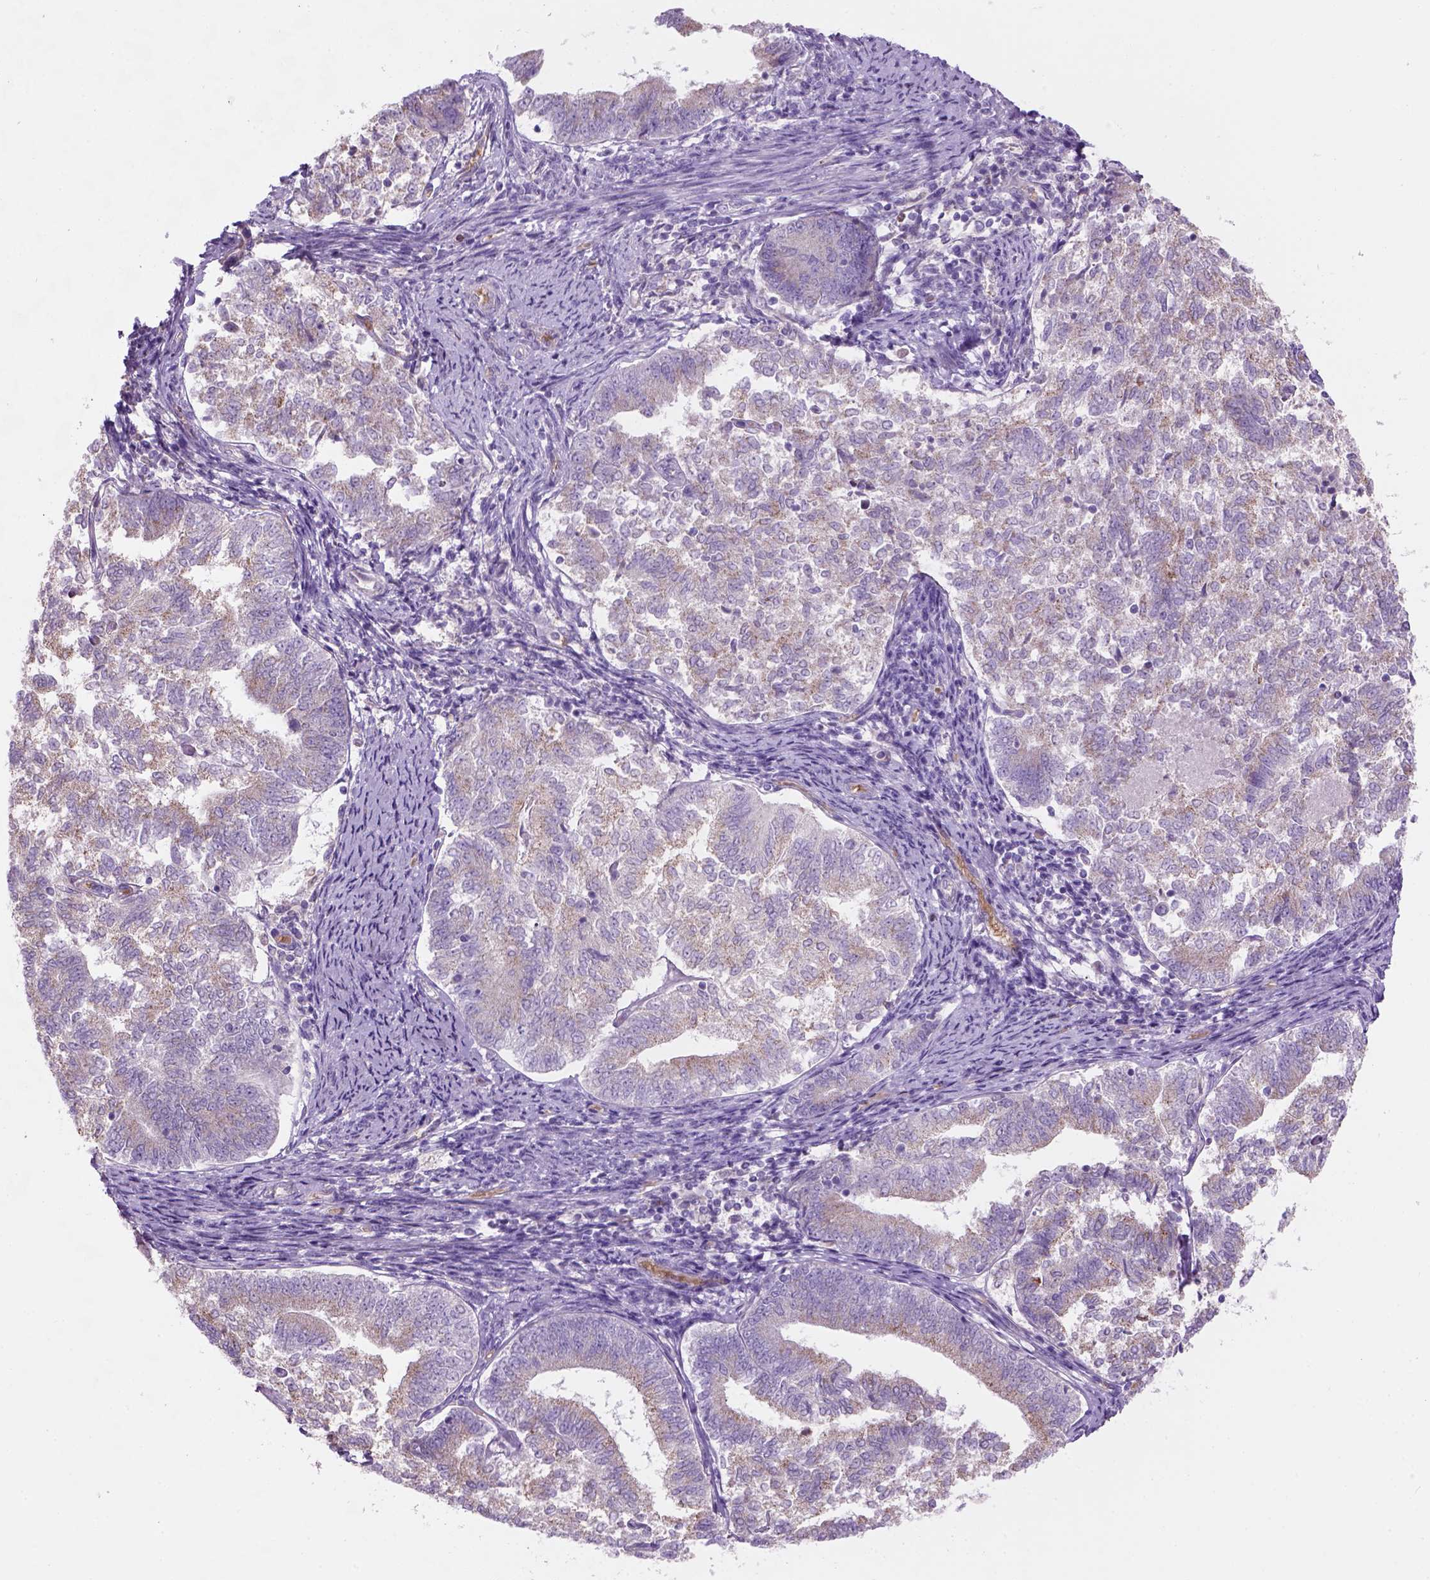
{"staining": {"intensity": "weak", "quantity": "25%-75%", "location": "cytoplasmic/membranous"}, "tissue": "endometrial cancer", "cell_type": "Tumor cells", "image_type": "cancer", "snomed": [{"axis": "morphology", "description": "Adenocarcinoma, NOS"}, {"axis": "topography", "description": "Endometrium"}], "caption": "This image shows endometrial adenocarcinoma stained with IHC to label a protein in brown. The cytoplasmic/membranous of tumor cells show weak positivity for the protein. Nuclei are counter-stained blue.", "gene": "CD84", "patient": {"sex": "female", "age": 65}}